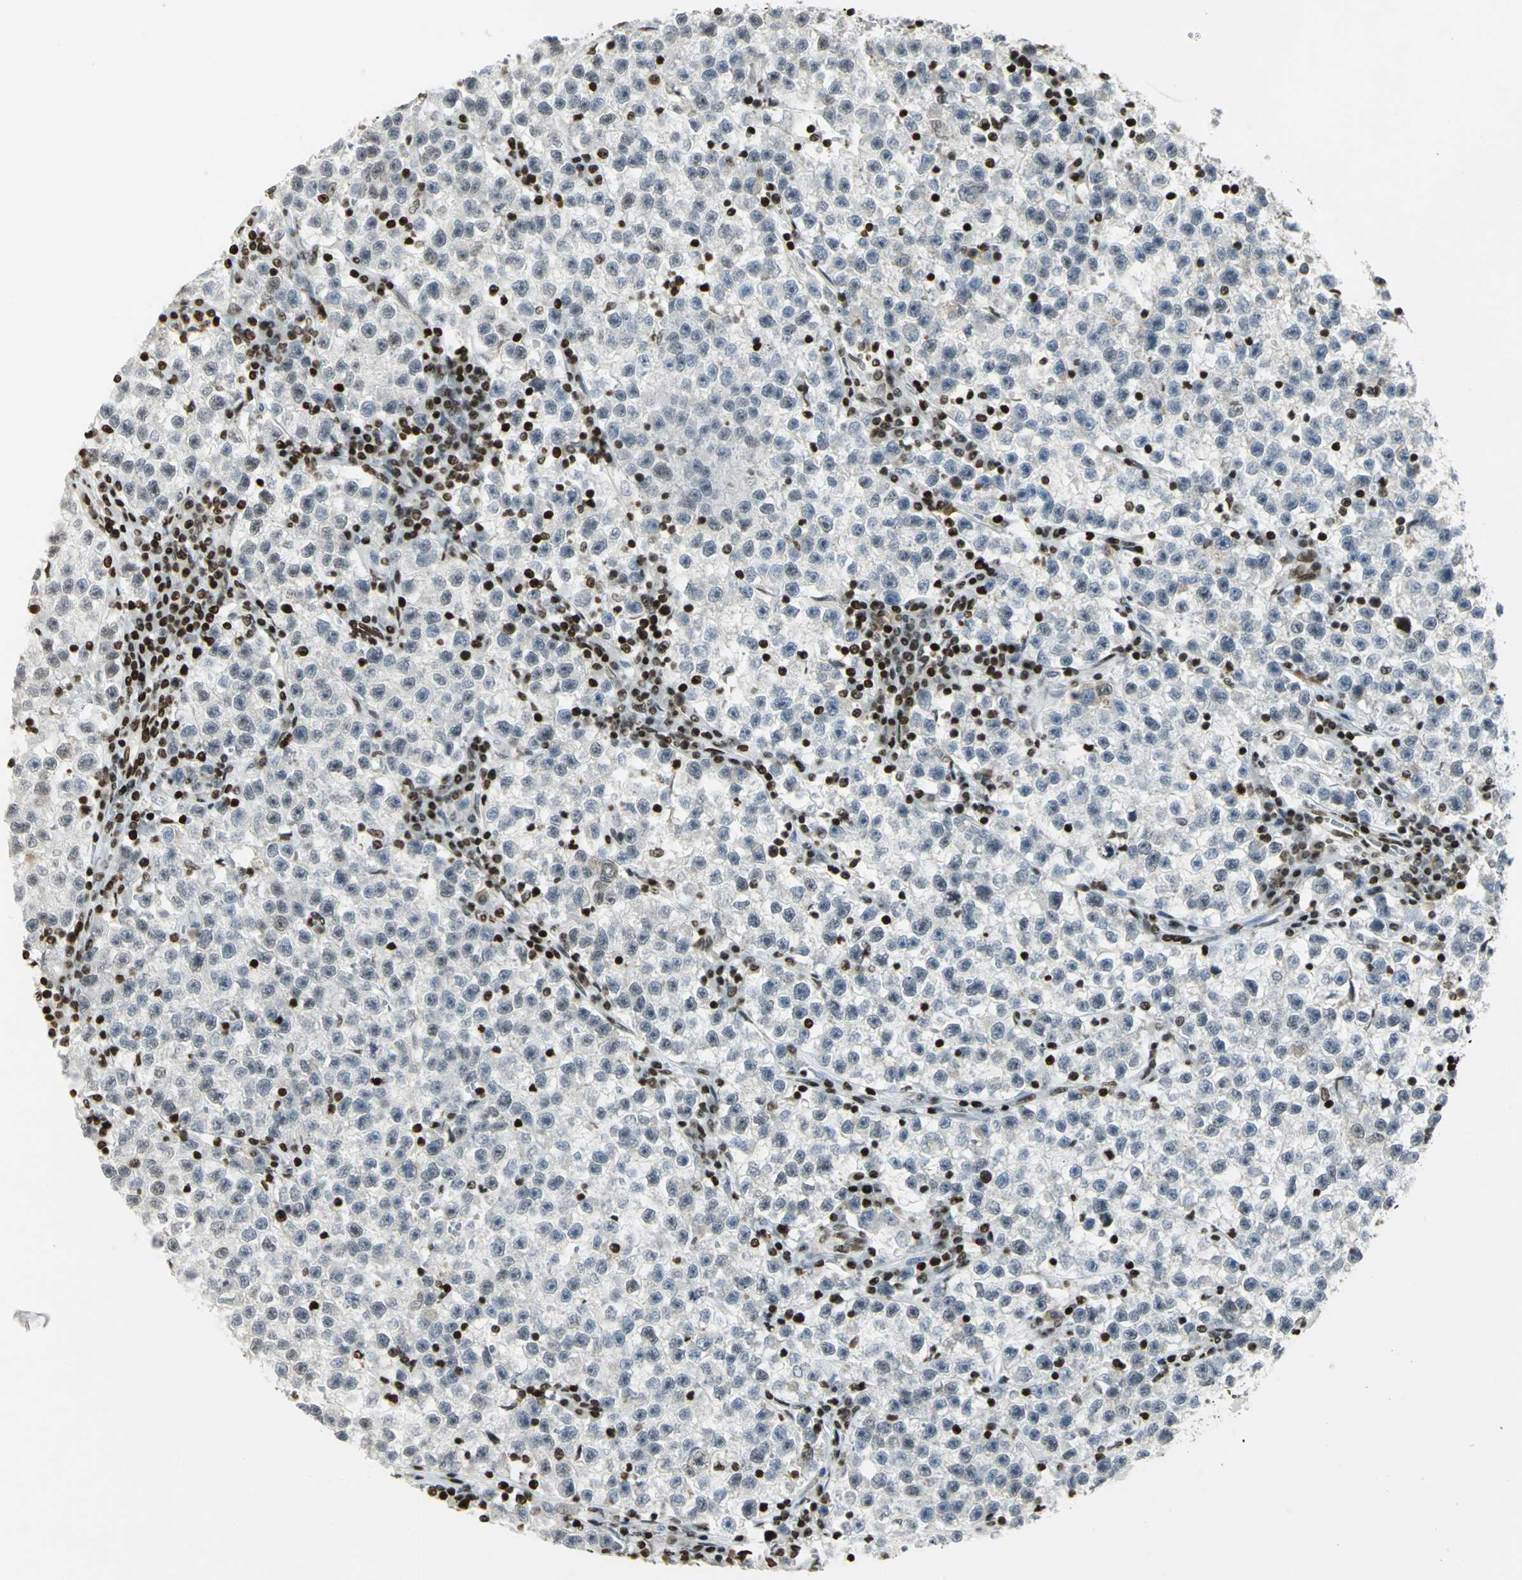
{"staining": {"intensity": "negative", "quantity": "none", "location": "none"}, "tissue": "testis cancer", "cell_type": "Tumor cells", "image_type": "cancer", "snomed": [{"axis": "morphology", "description": "Seminoma, NOS"}, {"axis": "topography", "description": "Testis"}], "caption": "Immunohistochemistry photomicrograph of neoplastic tissue: human testis cancer (seminoma) stained with DAB (3,3'-diaminobenzidine) reveals no significant protein expression in tumor cells.", "gene": "HMGB1", "patient": {"sex": "male", "age": 22}}